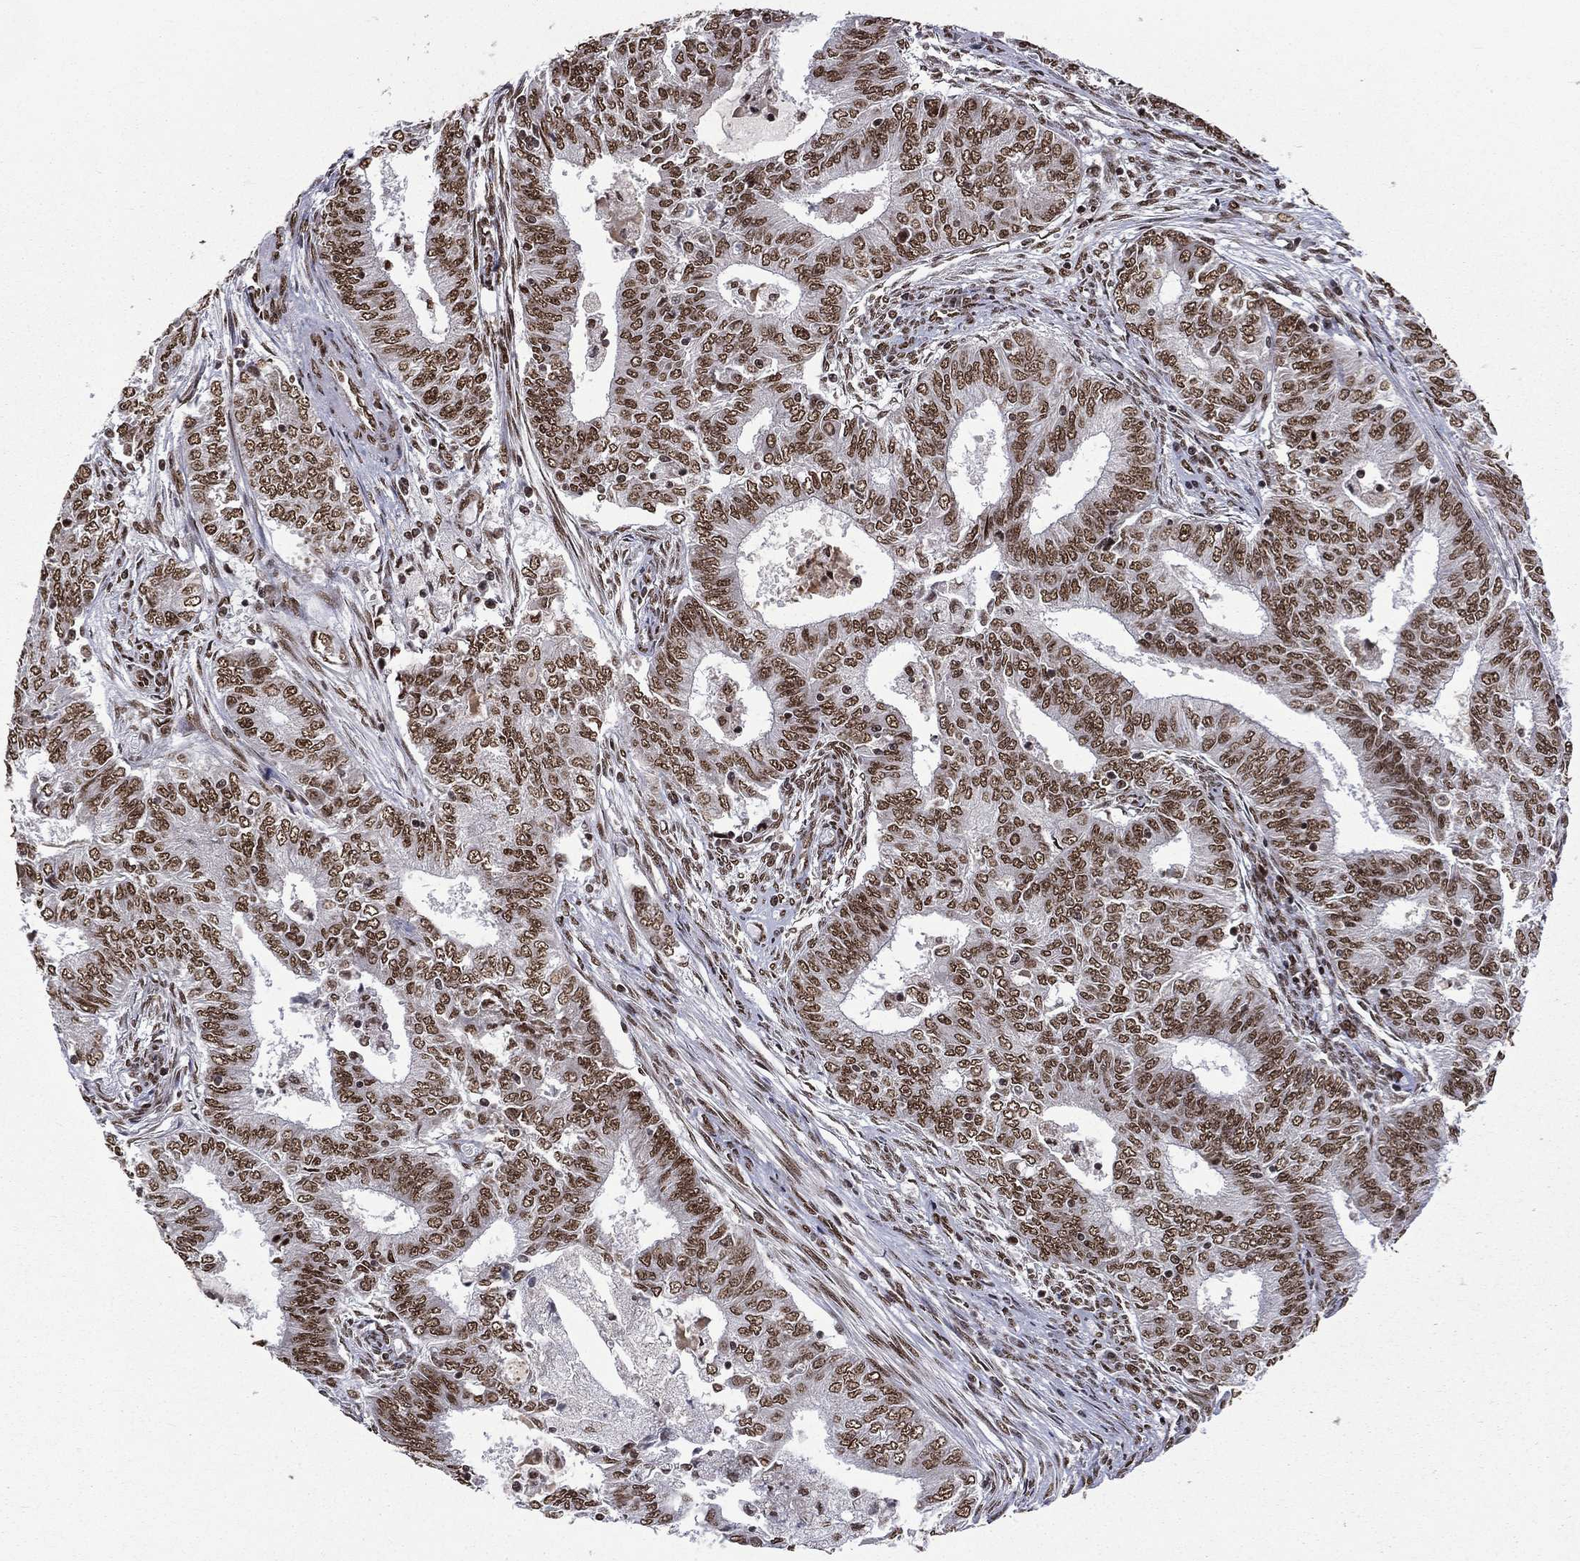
{"staining": {"intensity": "strong", "quantity": ">75%", "location": "nuclear"}, "tissue": "endometrial cancer", "cell_type": "Tumor cells", "image_type": "cancer", "snomed": [{"axis": "morphology", "description": "Adenocarcinoma, NOS"}, {"axis": "topography", "description": "Endometrium"}], "caption": "IHC image of neoplastic tissue: human adenocarcinoma (endometrial) stained using immunohistochemistry (IHC) displays high levels of strong protein expression localized specifically in the nuclear of tumor cells, appearing as a nuclear brown color.", "gene": "C5orf24", "patient": {"sex": "female", "age": 62}}